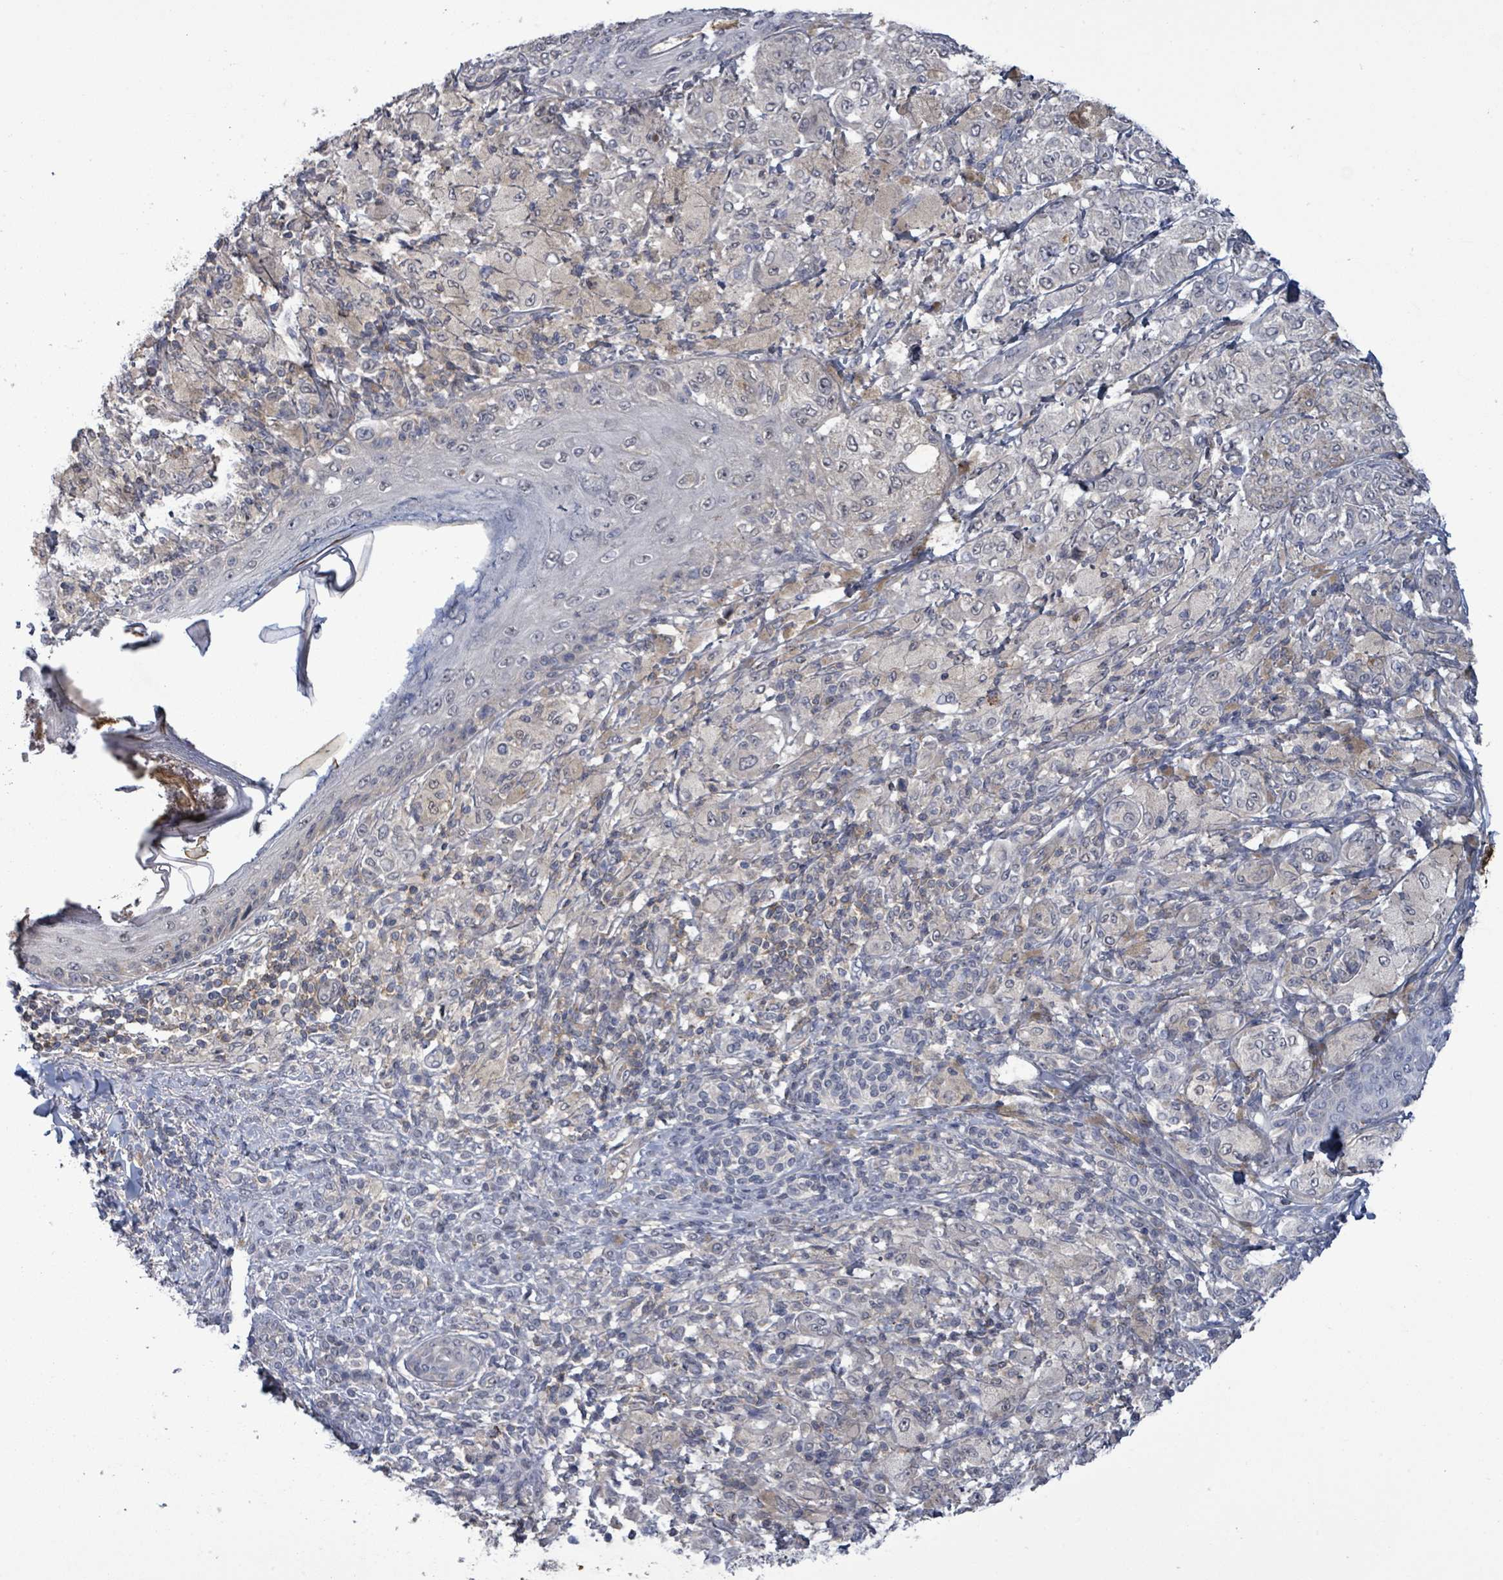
{"staining": {"intensity": "negative", "quantity": "none", "location": "none"}, "tissue": "melanoma", "cell_type": "Tumor cells", "image_type": "cancer", "snomed": [{"axis": "morphology", "description": "Malignant melanoma, NOS"}, {"axis": "topography", "description": "Skin"}], "caption": "DAB immunohistochemical staining of human malignant melanoma exhibits no significant positivity in tumor cells.", "gene": "AMMECR1", "patient": {"sex": "male", "age": 42}}